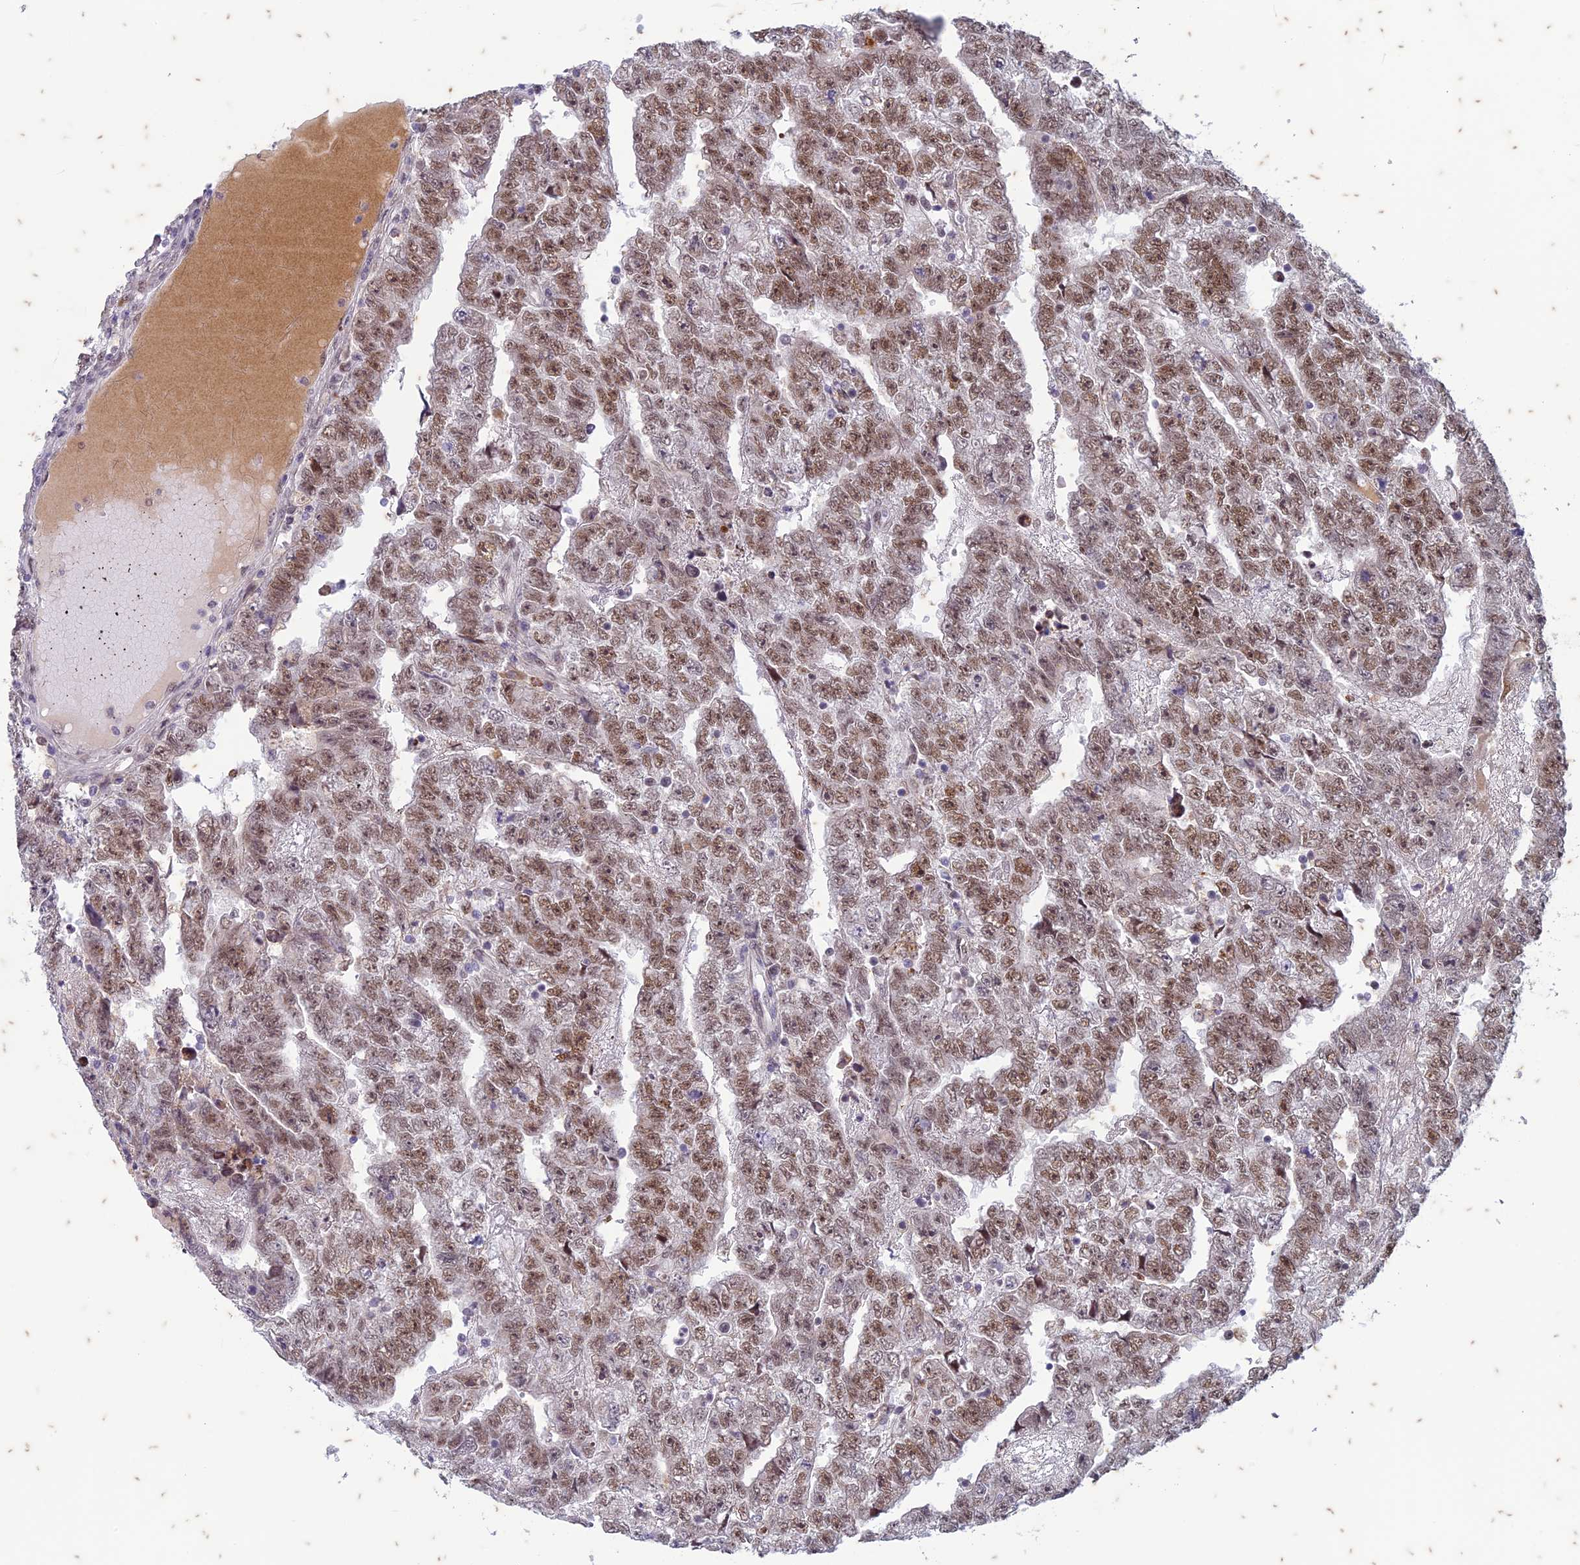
{"staining": {"intensity": "moderate", "quantity": ">75%", "location": "nuclear"}, "tissue": "testis cancer", "cell_type": "Tumor cells", "image_type": "cancer", "snomed": [{"axis": "morphology", "description": "Carcinoma, Embryonal, NOS"}, {"axis": "topography", "description": "Testis"}], "caption": "Immunohistochemical staining of human testis cancer shows medium levels of moderate nuclear staining in about >75% of tumor cells.", "gene": "PABPN1L", "patient": {"sex": "male", "age": 25}}